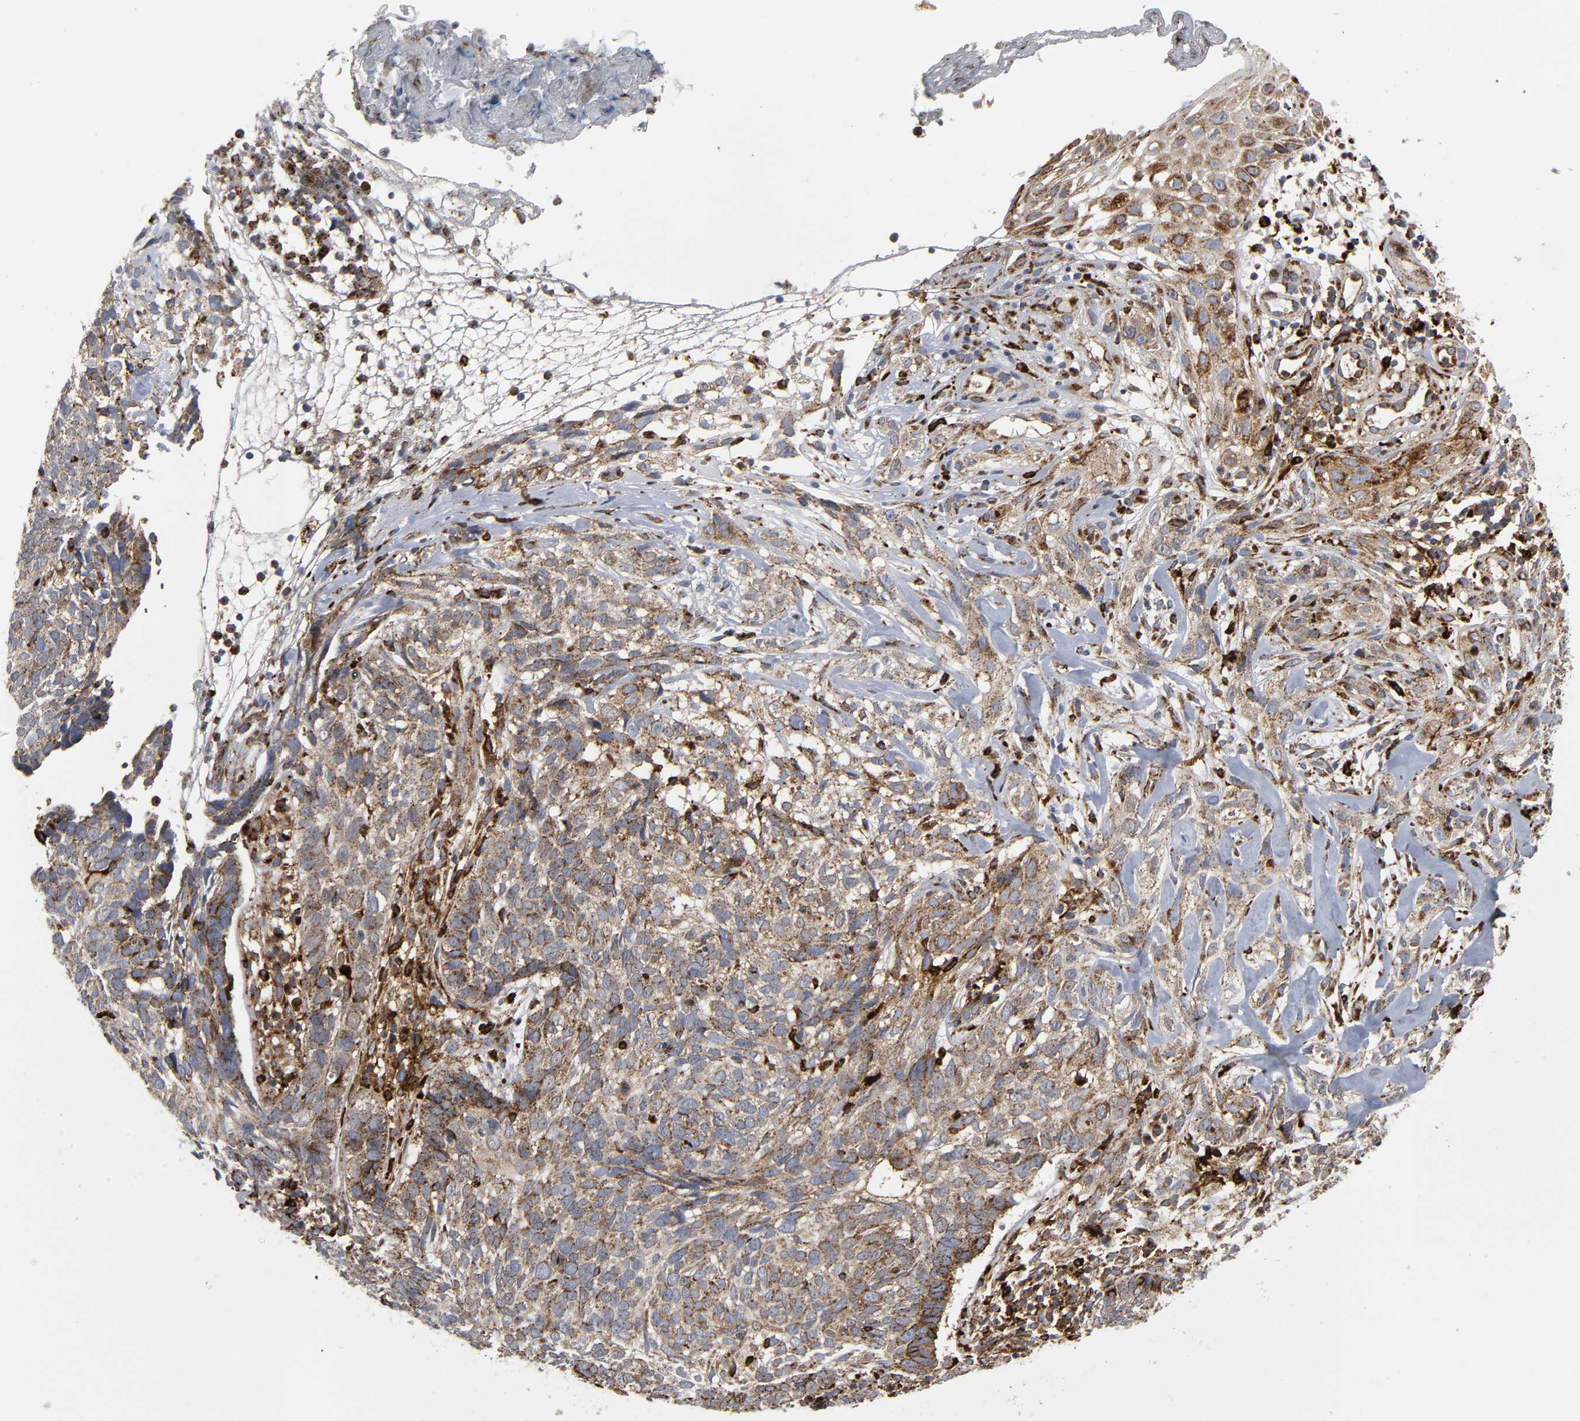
{"staining": {"intensity": "moderate", "quantity": ">75%", "location": "cytoplasmic/membranous"}, "tissue": "skin cancer", "cell_type": "Tumor cells", "image_type": "cancer", "snomed": [{"axis": "morphology", "description": "Basal cell carcinoma"}, {"axis": "topography", "description": "Skin"}], "caption": "Moderate cytoplasmic/membranous expression is present in about >75% of tumor cells in basal cell carcinoma (skin). Using DAB (3,3'-diaminobenzidine) (brown) and hematoxylin (blue) stains, captured at high magnification using brightfield microscopy.", "gene": "PSAP", "patient": {"sex": "male", "age": 72}}